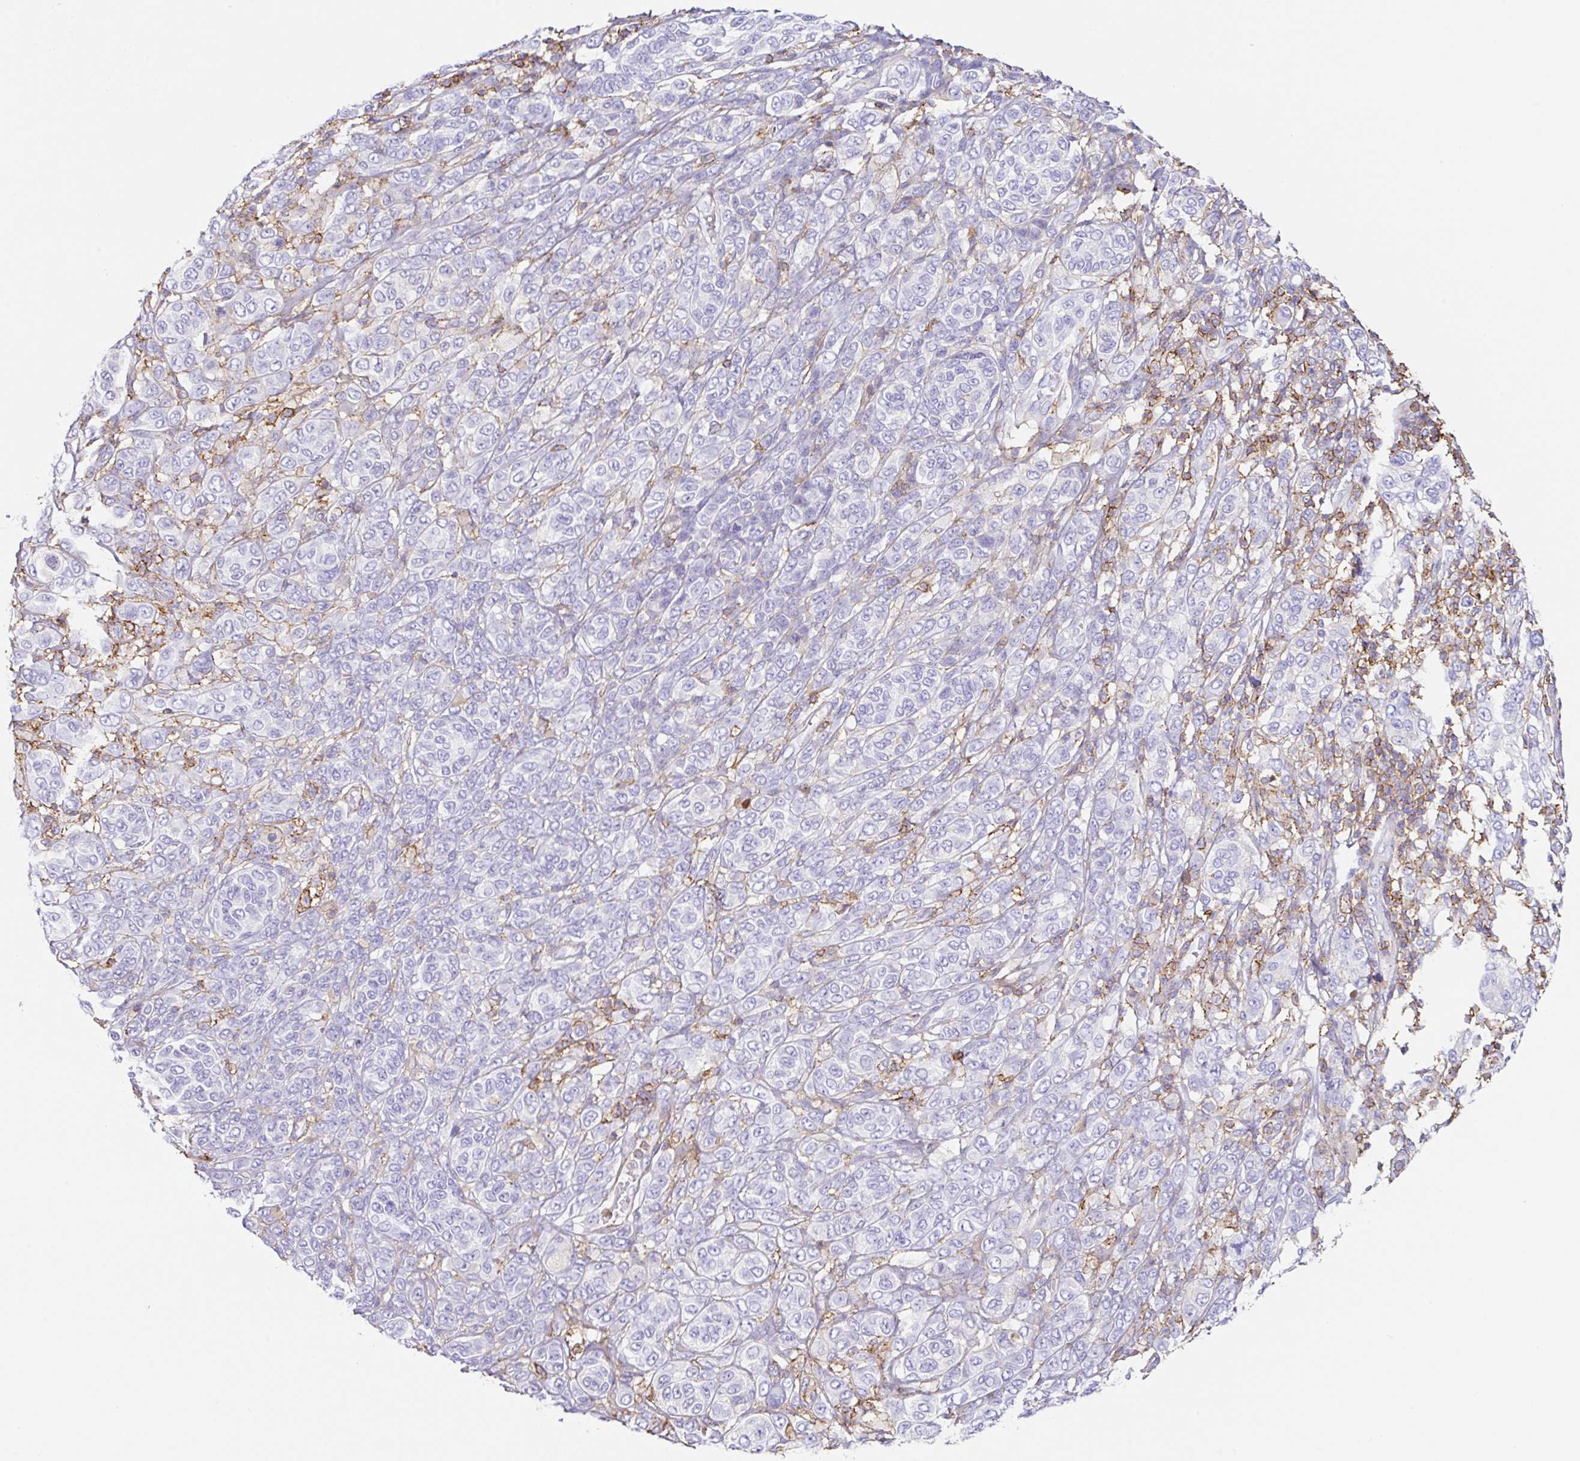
{"staining": {"intensity": "negative", "quantity": "none", "location": "none"}, "tissue": "melanoma", "cell_type": "Tumor cells", "image_type": "cancer", "snomed": [{"axis": "morphology", "description": "Malignant melanoma, NOS"}, {"axis": "topography", "description": "Skin"}], "caption": "Tumor cells show no significant protein staining in melanoma.", "gene": "MTTP", "patient": {"sex": "male", "age": 42}}